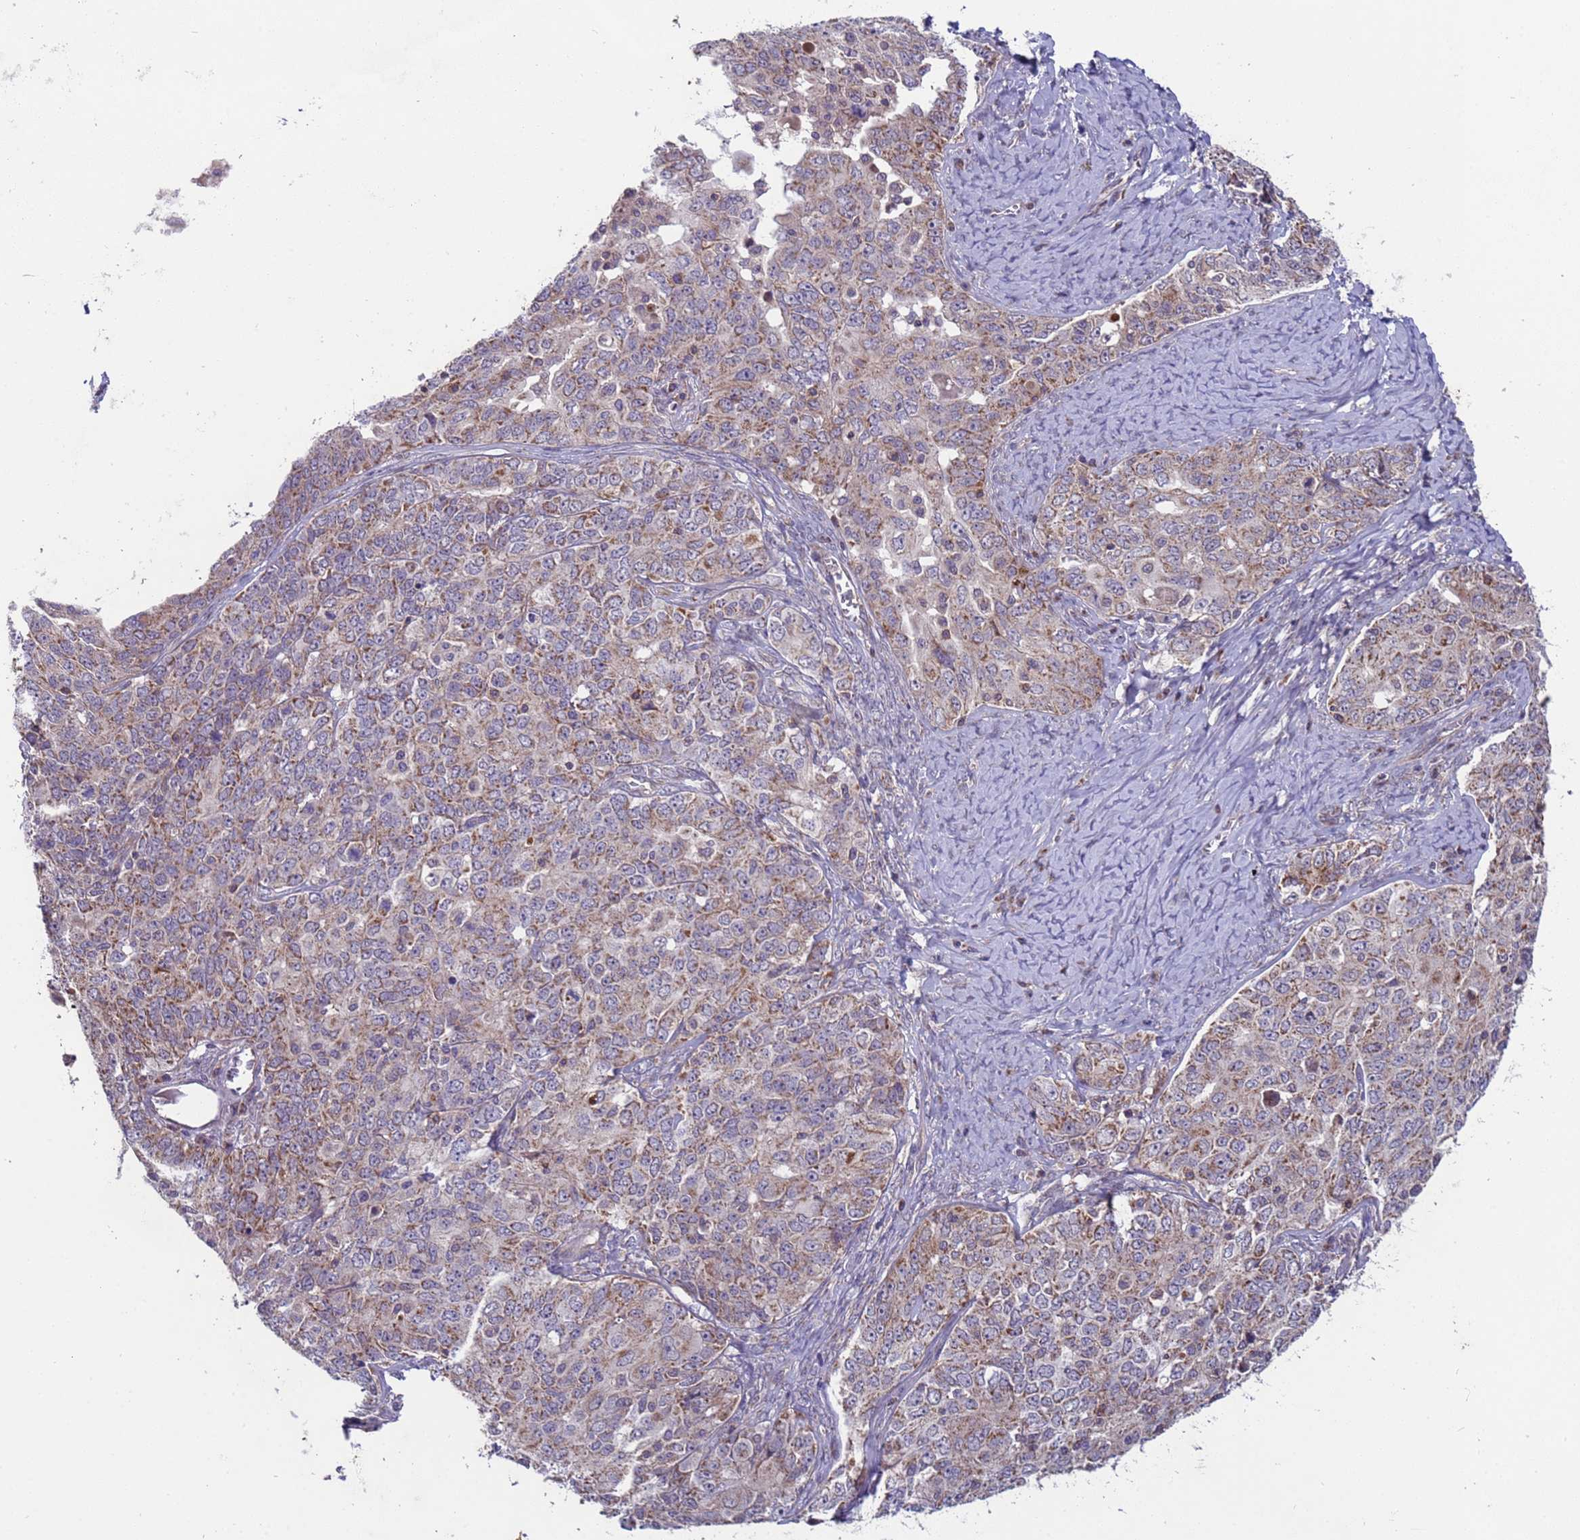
{"staining": {"intensity": "weak", "quantity": "25%-75%", "location": "cytoplasmic/membranous"}, "tissue": "ovarian cancer", "cell_type": "Tumor cells", "image_type": "cancer", "snomed": [{"axis": "morphology", "description": "Carcinoma, endometroid"}, {"axis": "topography", "description": "Ovary"}], "caption": "This histopathology image reveals immunohistochemistry (IHC) staining of human ovarian cancer, with low weak cytoplasmic/membranous expression in about 25%-75% of tumor cells.", "gene": "ACAD8", "patient": {"sex": "female", "age": 62}}